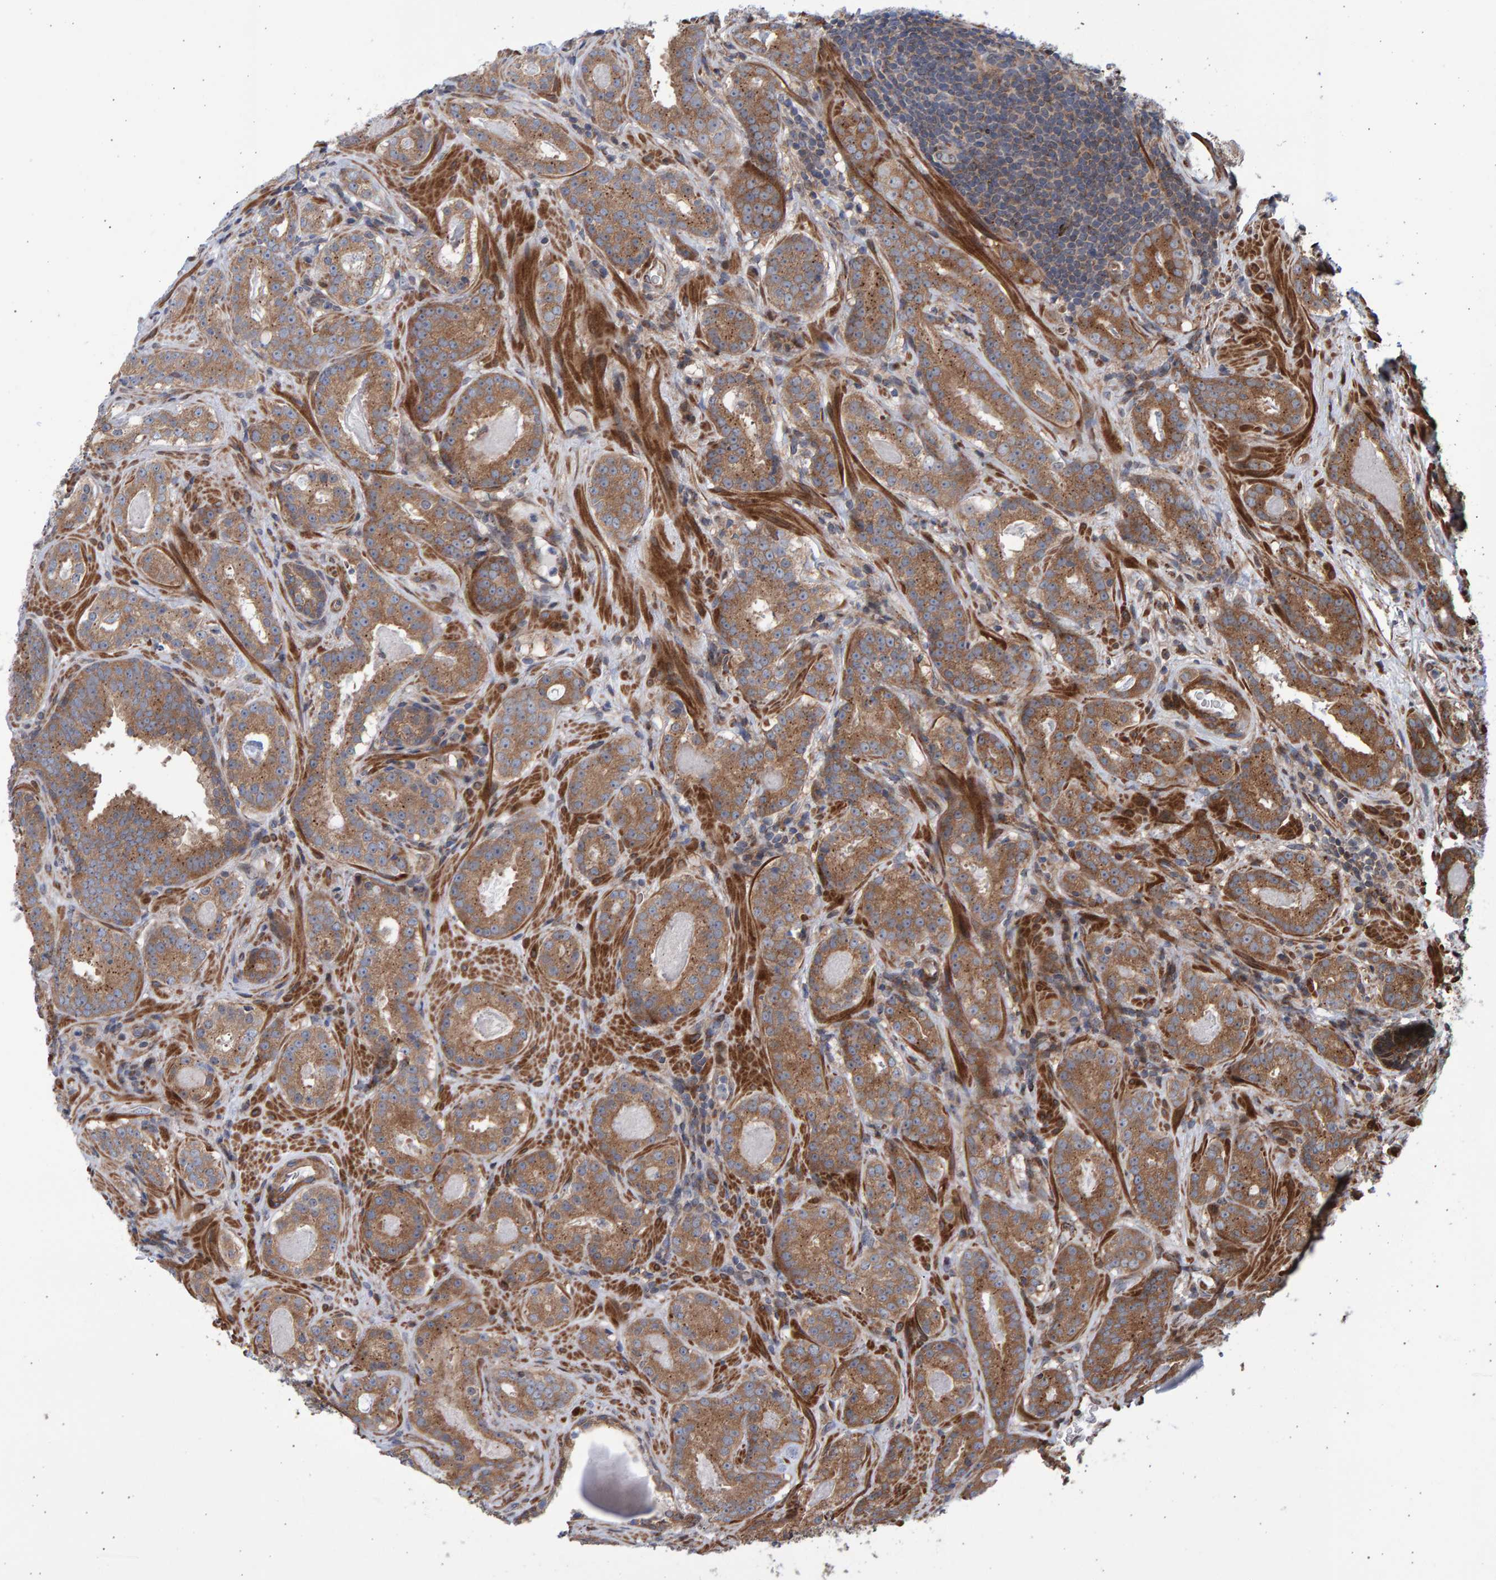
{"staining": {"intensity": "moderate", "quantity": ">75%", "location": "cytoplasmic/membranous"}, "tissue": "prostate cancer", "cell_type": "Tumor cells", "image_type": "cancer", "snomed": [{"axis": "morphology", "description": "Adenocarcinoma, Low grade"}, {"axis": "topography", "description": "Prostate"}], "caption": "Prostate low-grade adenocarcinoma stained with immunohistochemistry (IHC) reveals moderate cytoplasmic/membranous staining in approximately >75% of tumor cells.", "gene": "LRBA", "patient": {"sex": "male", "age": 69}}